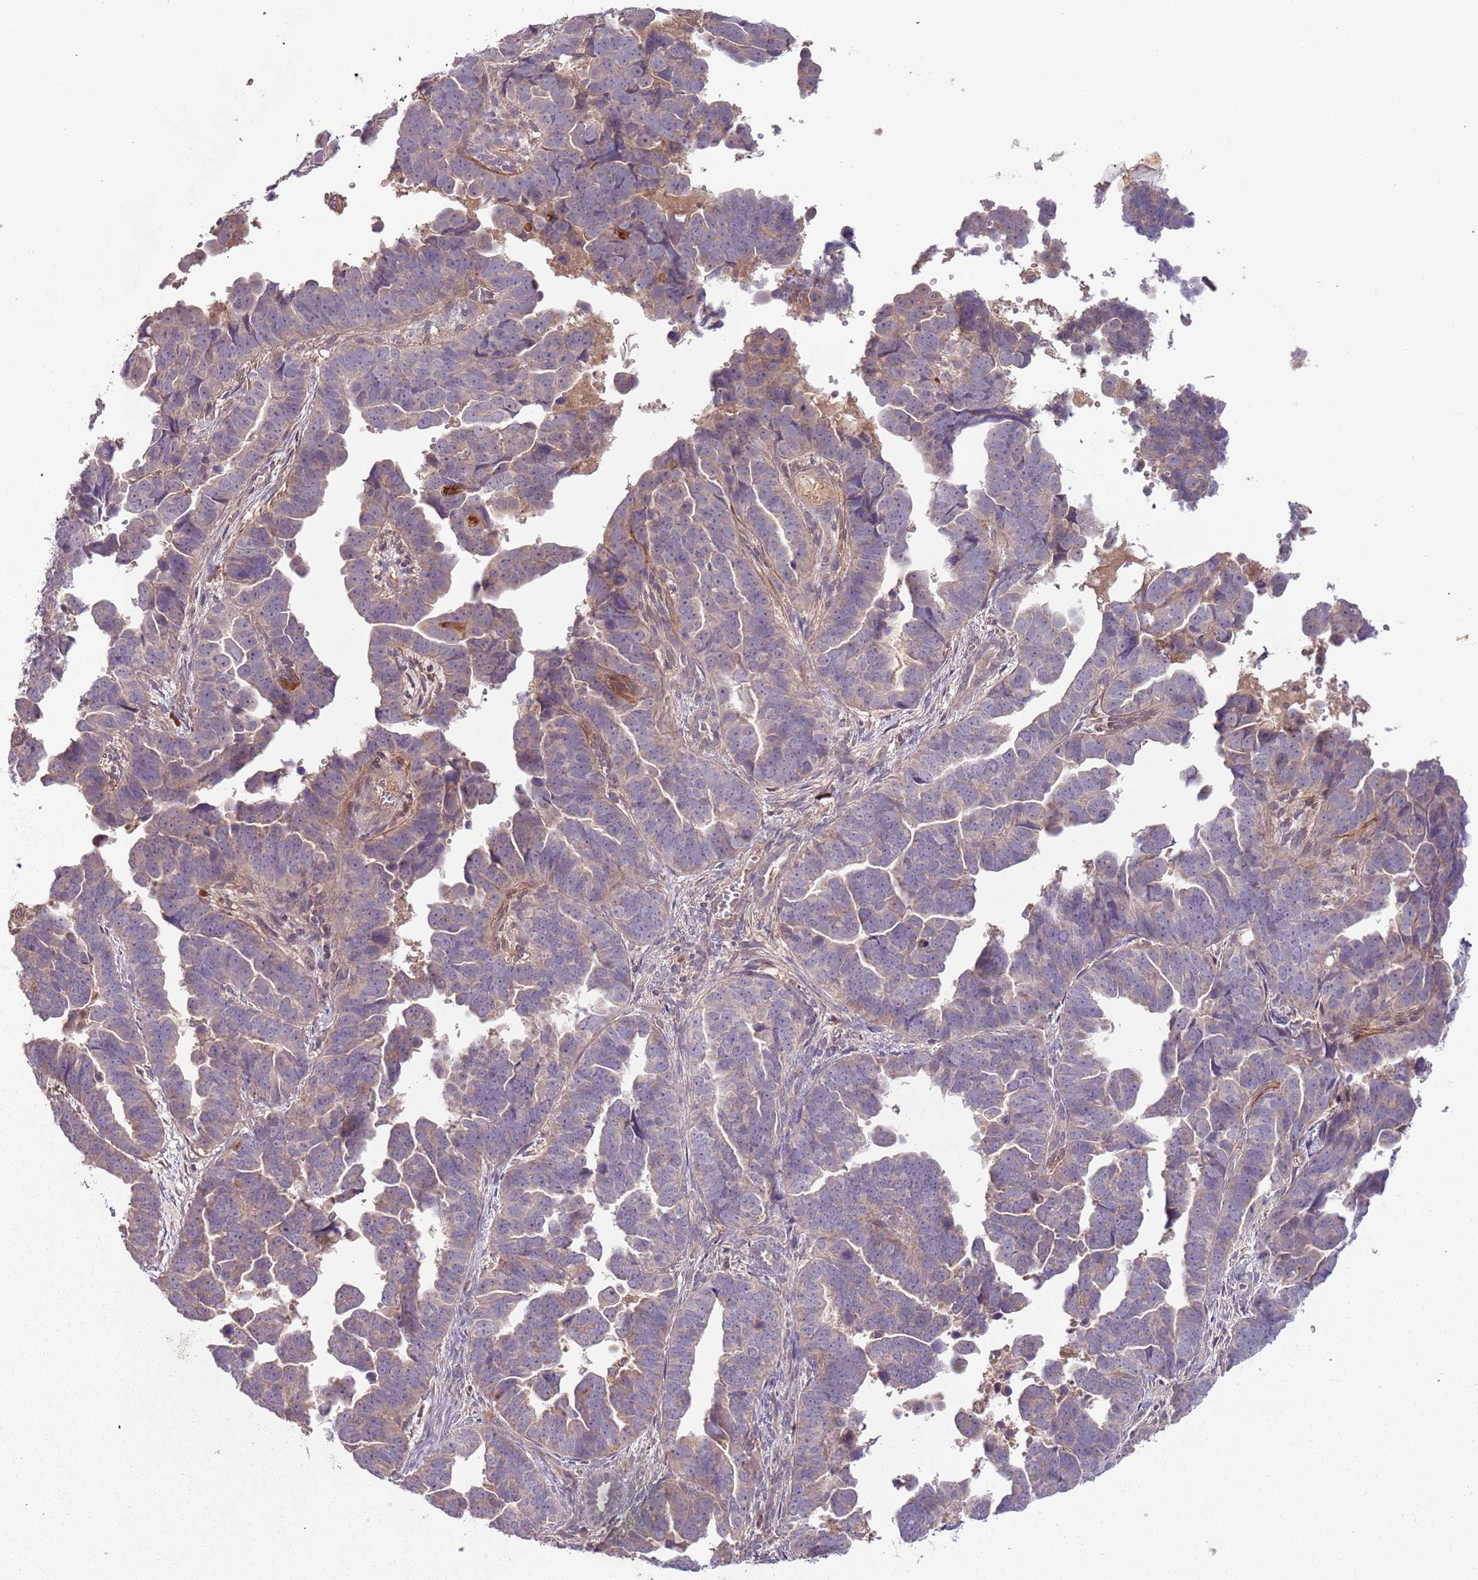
{"staining": {"intensity": "moderate", "quantity": "<25%", "location": "cytoplasmic/membranous"}, "tissue": "endometrial cancer", "cell_type": "Tumor cells", "image_type": "cancer", "snomed": [{"axis": "morphology", "description": "Adenocarcinoma, NOS"}, {"axis": "topography", "description": "Endometrium"}], "caption": "The histopathology image demonstrates immunohistochemical staining of adenocarcinoma (endometrial). There is moderate cytoplasmic/membranous expression is seen in approximately <25% of tumor cells. (Brightfield microscopy of DAB IHC at high magnification).", "gene": "FECH", "patient": {"sex": "female", "age": 75}}